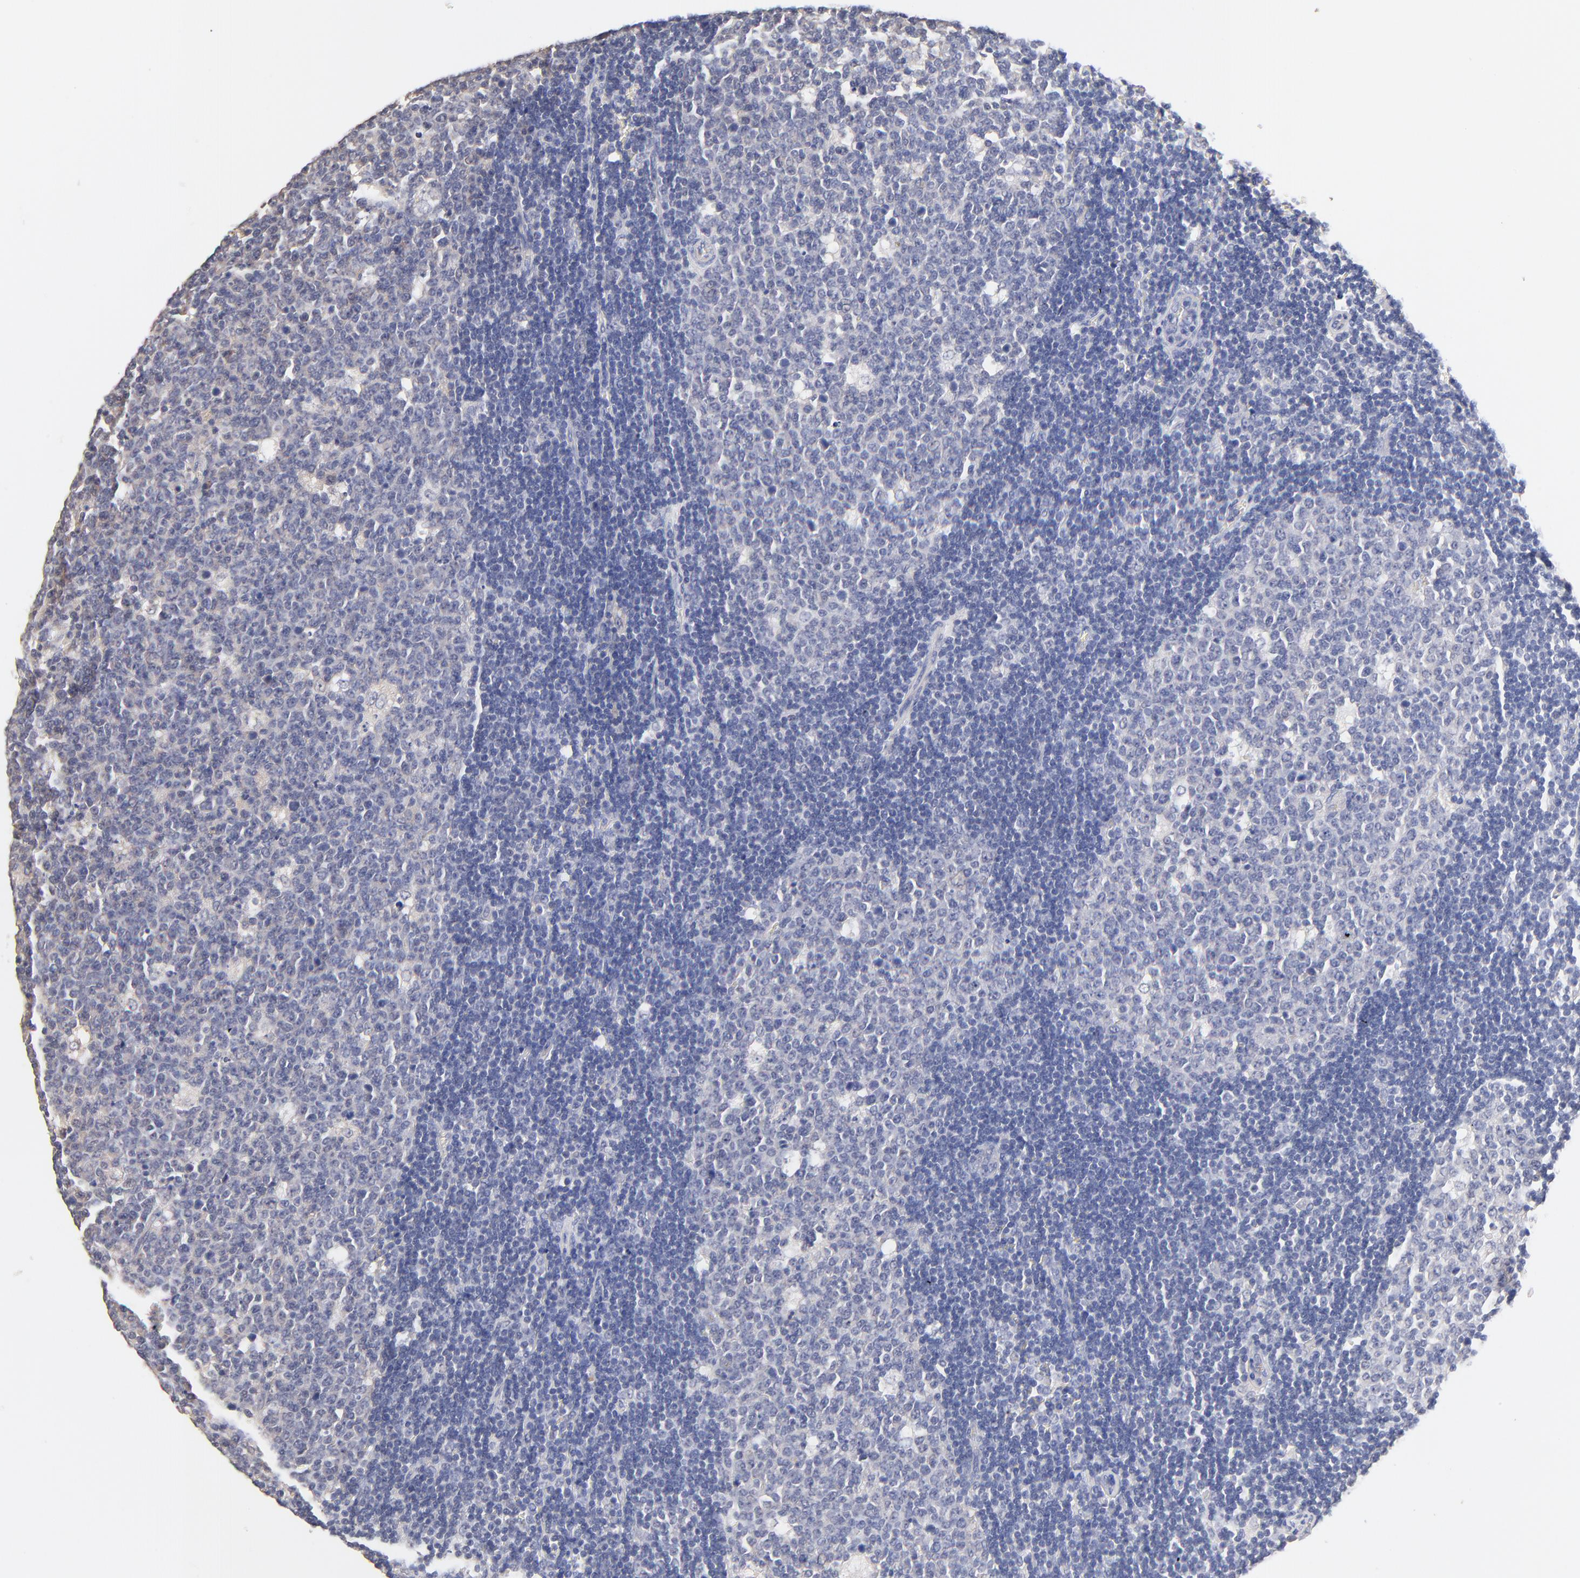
{"staining": {"intensity": "negative", "quantity": "none", "location": "none"}, "tissue": "lymph node", "cell_type": "Germinal center cells", "image_type": "normal", "snomed": [{"axis": "morphology", "description": "Normal tissue, NOS"}, {"axis": "topography", "description": "Lymph node"}, {"axis": "topography", "description": "Salivary gland"}], "caption": "Immunohistochemistry histopathology image of unremarkable lymph node: human lymph node stained with DAB (3,3'-diaminobenzidine) shows no significant protein staining in germinal center cells.", "gene": "RIBC2", "patient": {"sex": "male", "age": 8}}